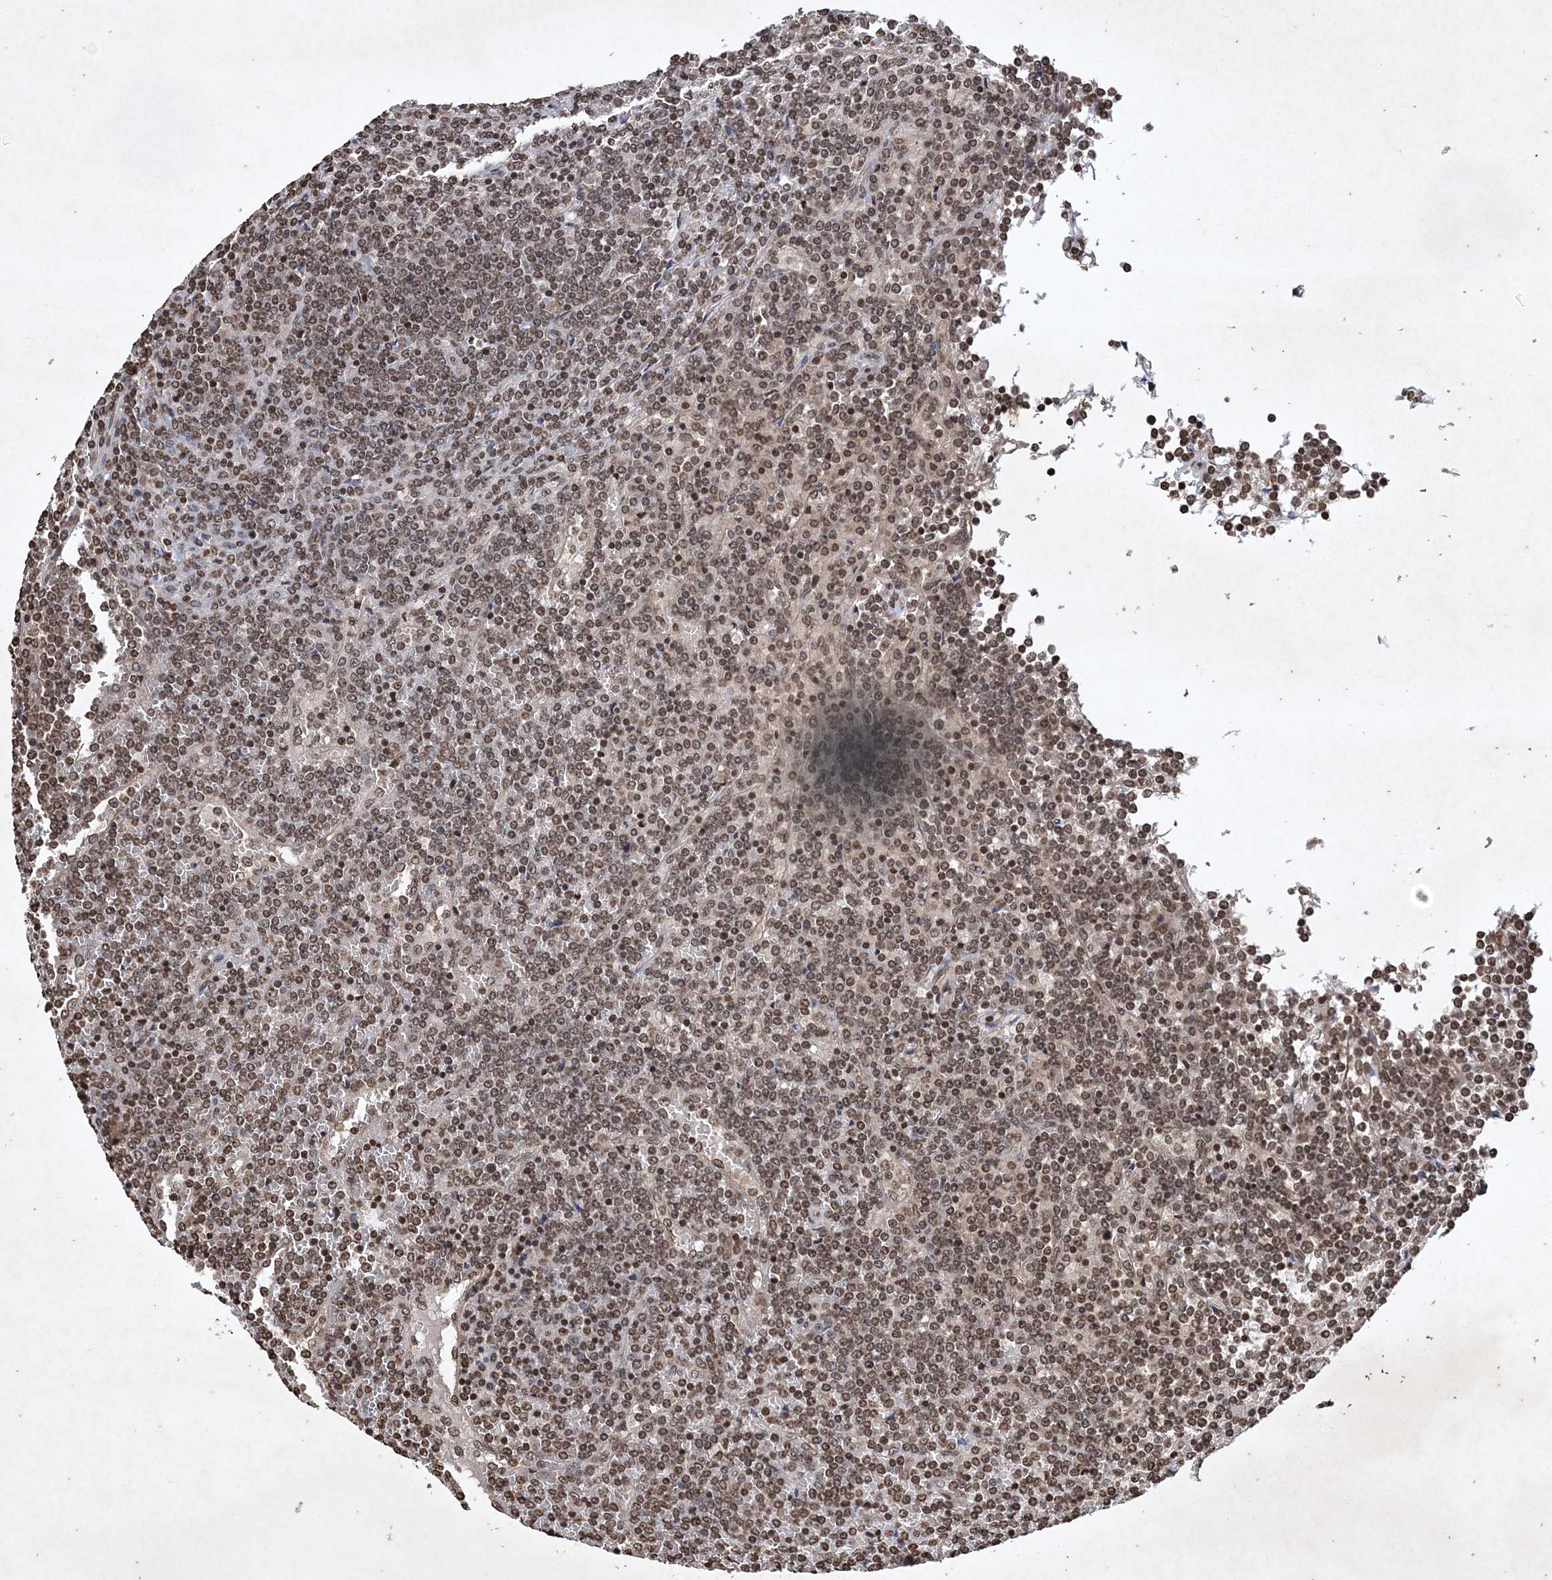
{"staining": {"intensity": "moderate", "quantity": ">75%", "location": "nuclear"}, "tissue": "lymphoma", "cell_type": "Tumor cells", "image_type": "cancer", "snomed": [{"axis": "morphology", "description": "Malignant lymphoma, non-Hodgkin's type, Low grade"}, {"axis": "topography", "description": "Spleen"}], "caption": "Protein analysis of malignant lymphoma, non-Hodgkin's type (low-grade) tissue displays moderate nuclear expression in about >75% of tumor cells. (brown staining indicates protein expression, while blue staining denotes nuclei).", "gene": "NEDD9", "patient": {"sex": "female", "age": 19}}